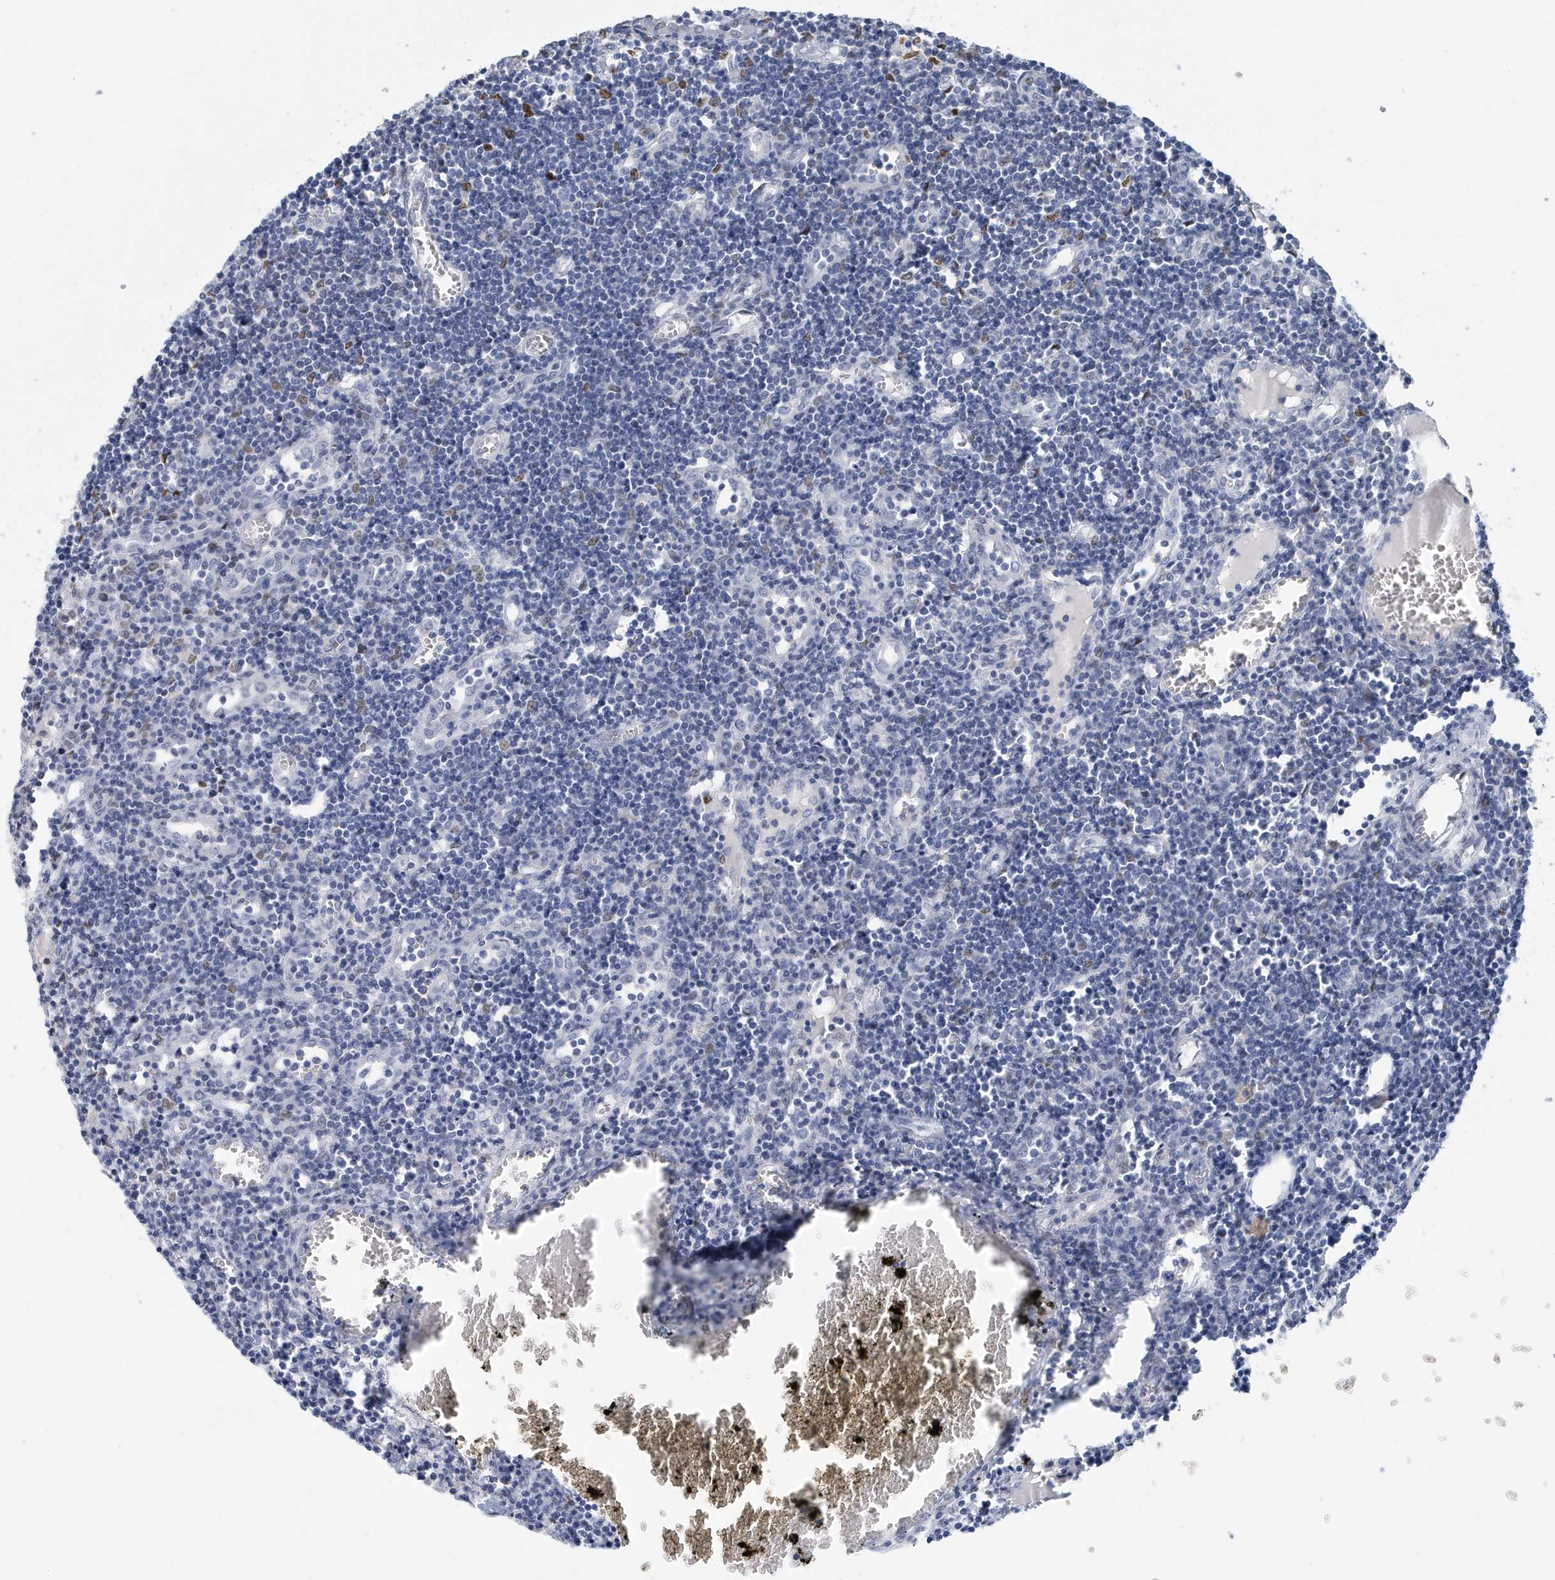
{"staining": {"intensity": "strong", "quantity": "<25%", "location": "nuclear"}, "tissue": "lymph node", "cell_type": "Germinal center cells", "image_type": "normal", "snomed": [{"axis": "morphology", "description": "Normal tissue, NOS"}, {"axis": "morphology", "description": "Malignant melanoma, Metastatic site"}, {"axis": "topography", "description": "Lymph node"}], "caption": "Strong nuclear expression for a protein is present in approximately <25% of germinal center cells of normal lymph node using immunohistochemistry (IHC).", "gene": "MACROH2A2", "patient": {"sex": "male", "age": 41}}